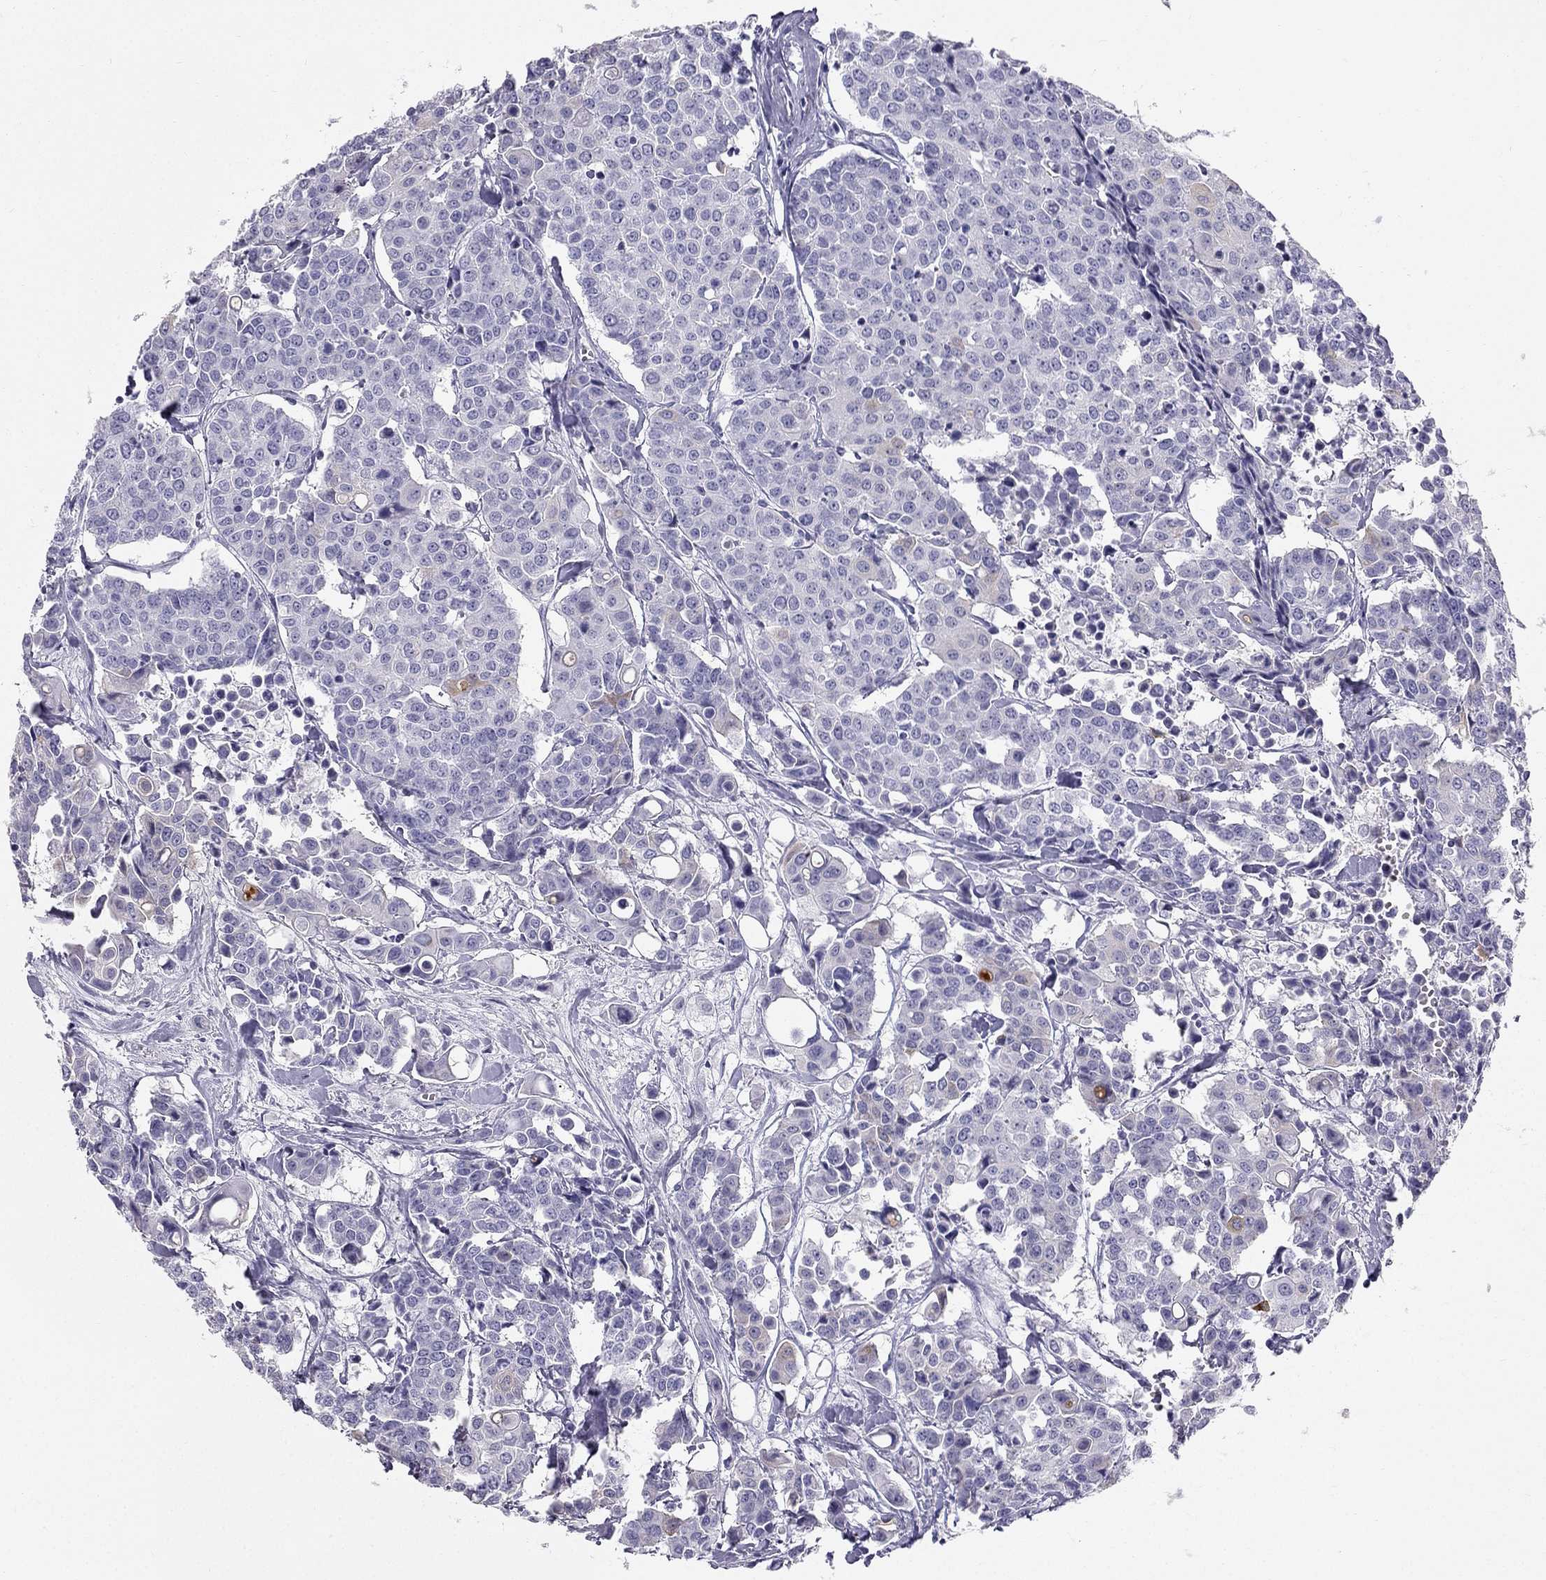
{"staining": {"intensity": "negative", "quantity": "none", "location": "none"}, "tissue": "carcinoid", "cell_type": "Tumor cells", "image_type": "cancer", "snomed": [{"axis": "morphology", "description": "Carcinoid, malignant, NOS"}, {"axis": "topography", "description": "Colon"}], "caption": "The image displays no staining of tumor cells in malignant carcinoid.", "gene": "TFF3", "patient": {"sex": "male", "age": 81}}